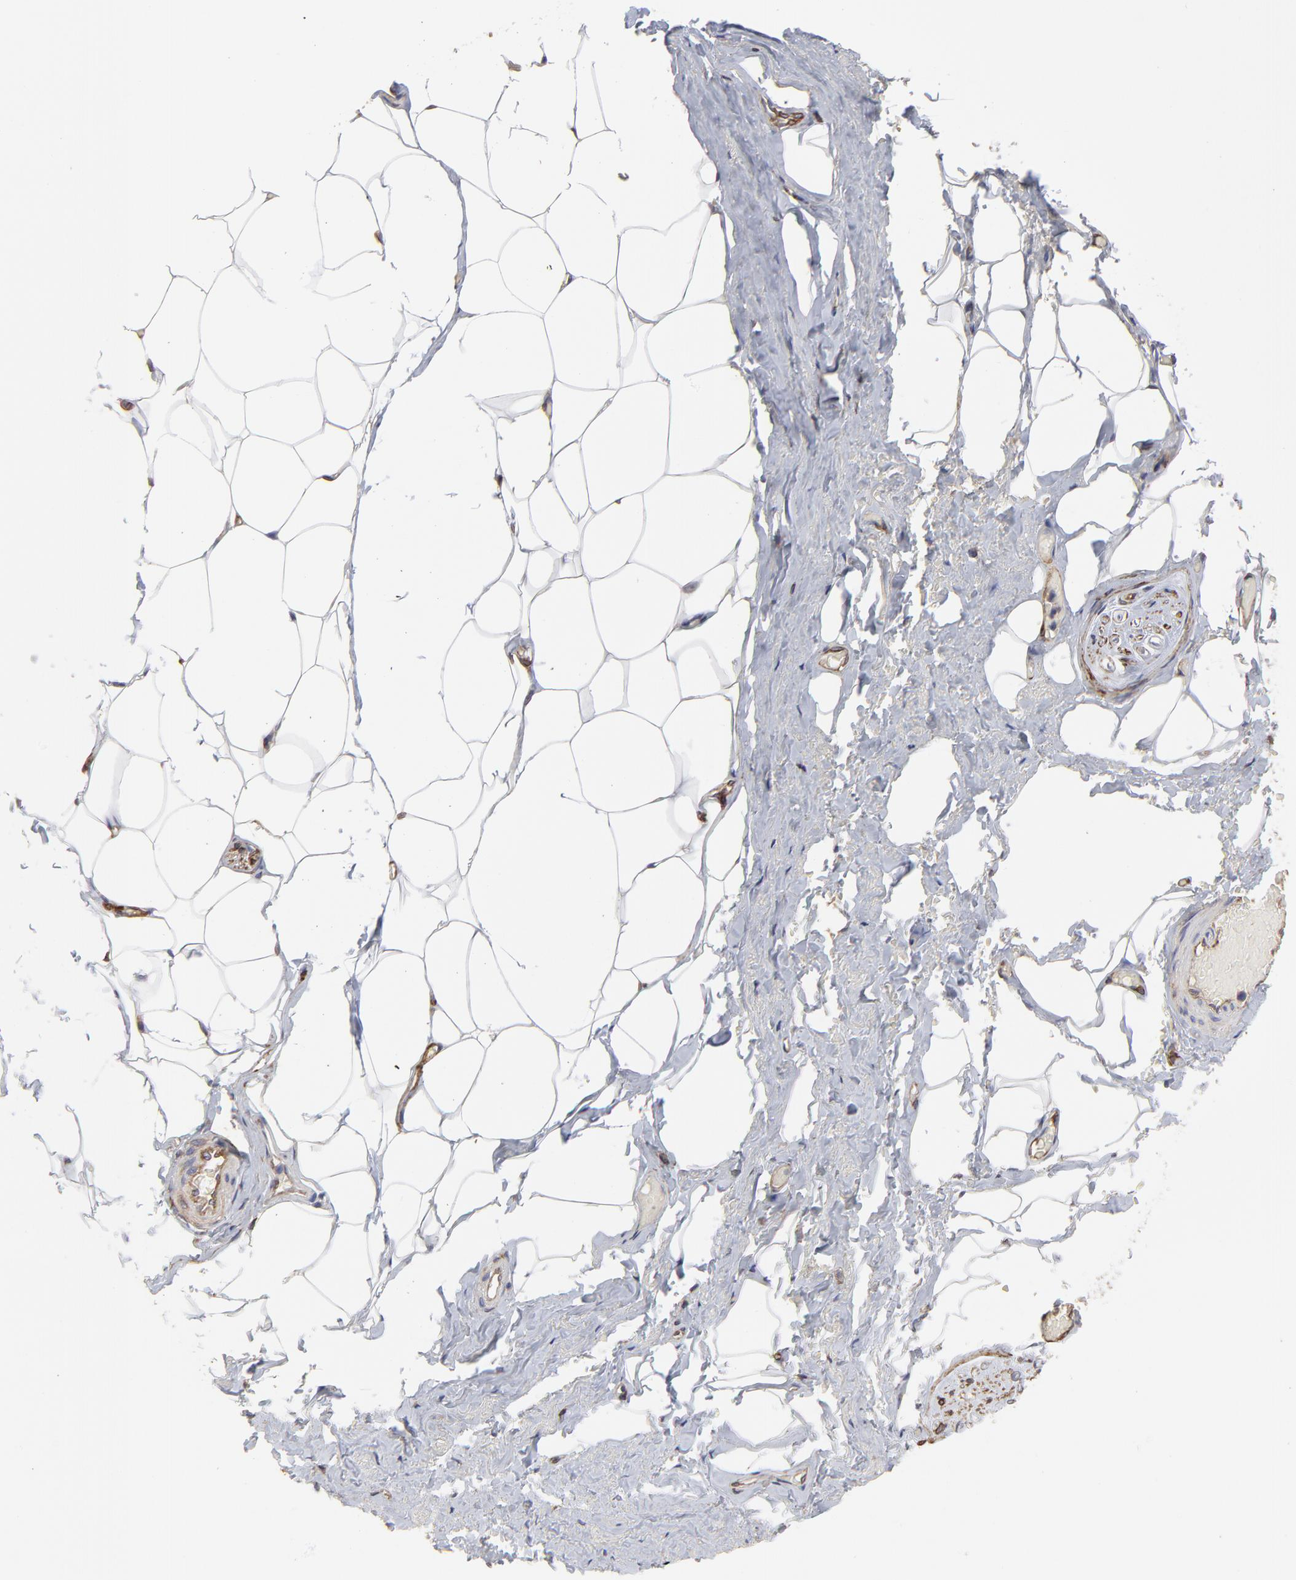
{"staining": {"intensity": "negative", "quantity": "none", "location": "none"}, "tissue": "adipose tissue", "cell_type": "Adipocytes", "image_type": "normal", "snomed": [{"axis": "morphology", "description": "Normal tissue, NOS"}, {"axis": "topography", "description": "Soft tissue"}, {"axis": "topography", "description": "Peripheral nerve tissue"}], "caption": "Immunohistochemistry (IHC) of normal human adipose tissue exhibits no staining in adipocytes.", "gene": "LRCH2", "patient": {"sex": "female", "age": 68}}